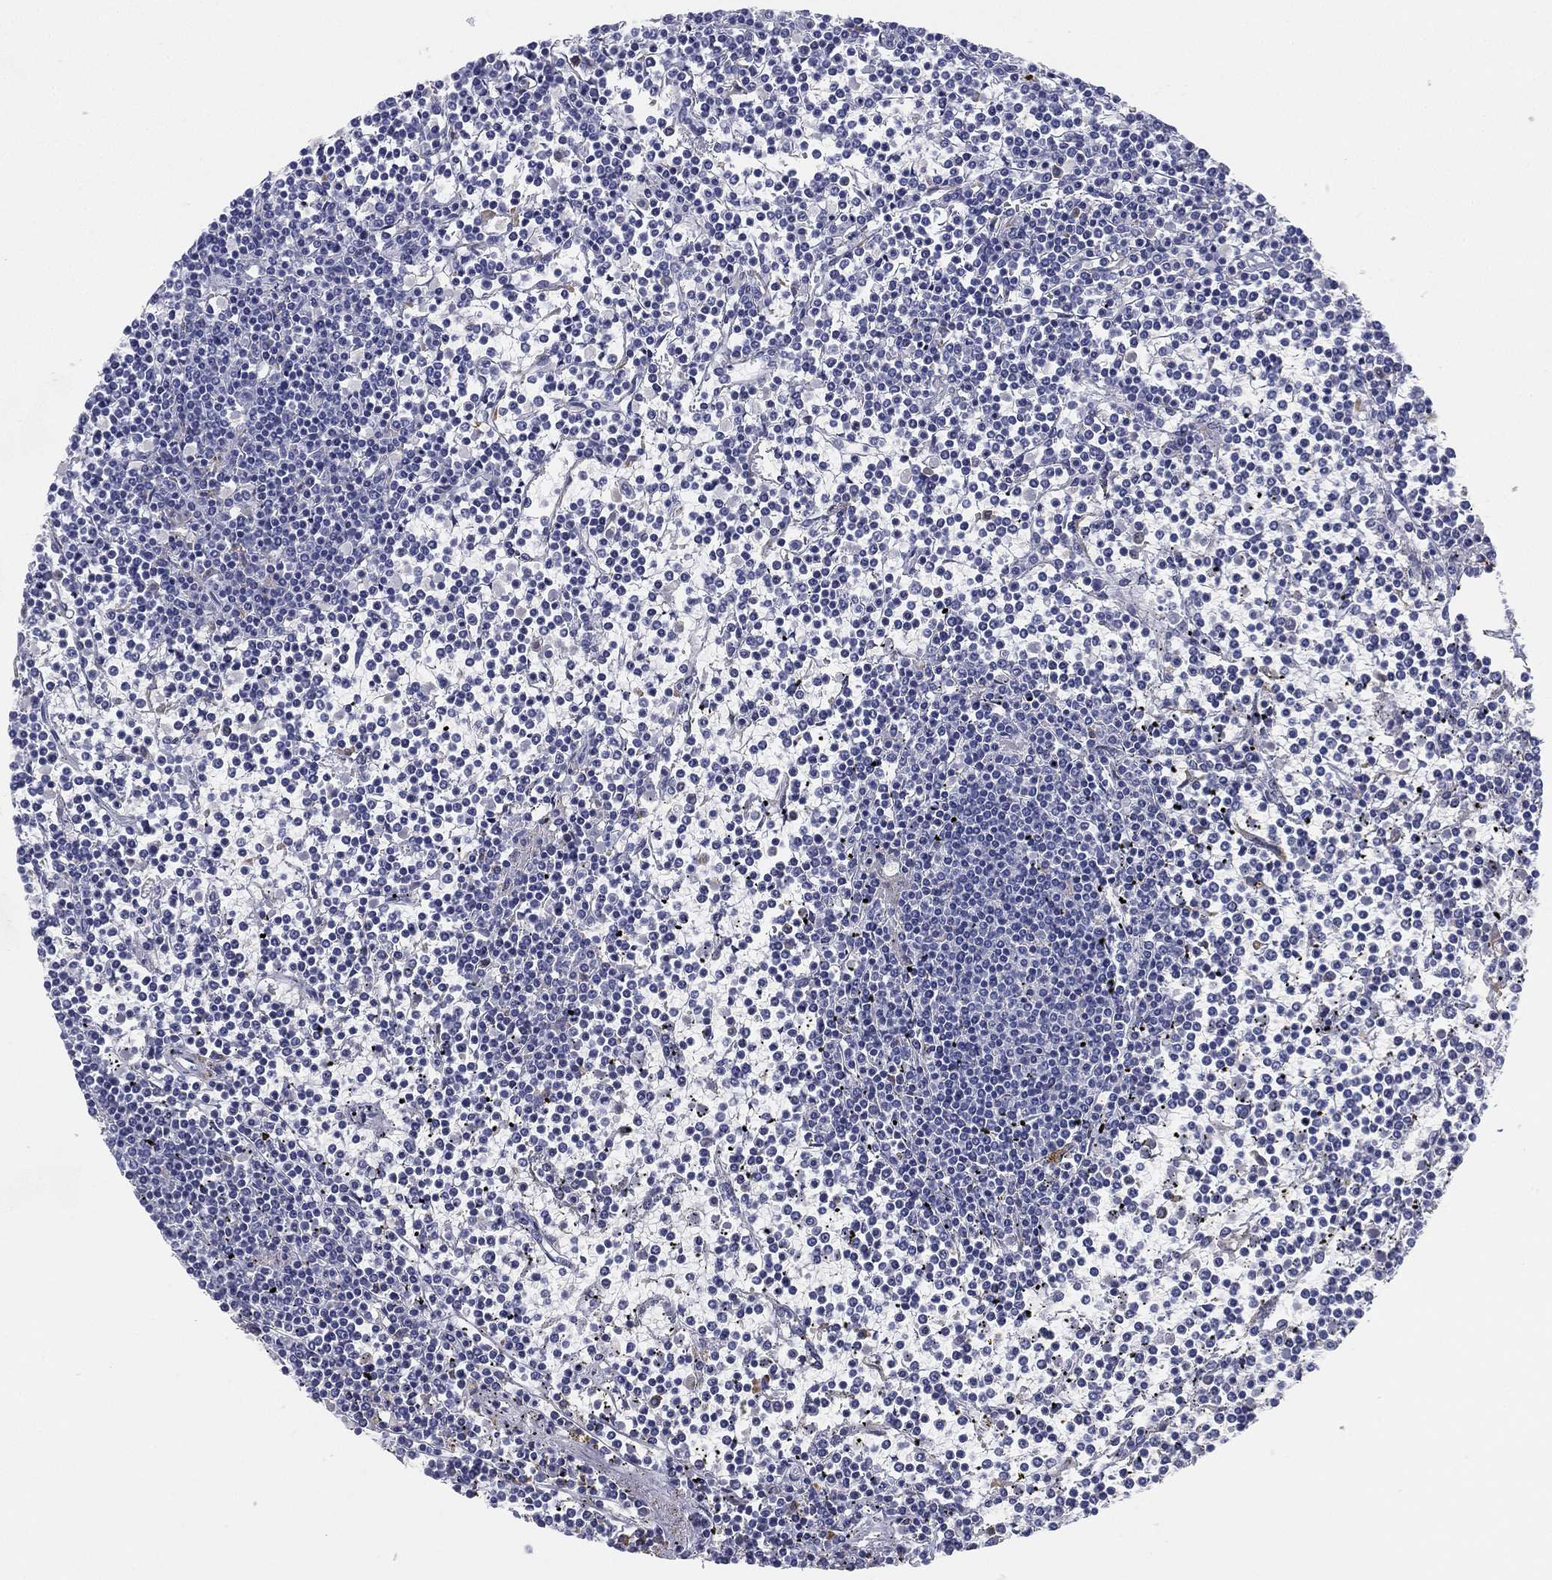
{"staining": {"intensity": "negative", "quantity": "none", "location": "none"}, "tissue": "lymphoma", "cell_type": "Tumor cells", "image_type": "cancer", "snomed": [{"axis": "morphology", "description": "Malignant lymphoma, non-Hodgkin's type, Low grade"}, {"axis": "topography", "description": "Spleen"}], "caption": "Immunohistochemistry histopathology image of human low-grade malignant lymphoma, non-Hodgkin's type stained for a protein (brown), which displays no staining in tumor cells.", "gene": "NPC2", "patient": {"sex": "female", "age": 19}}